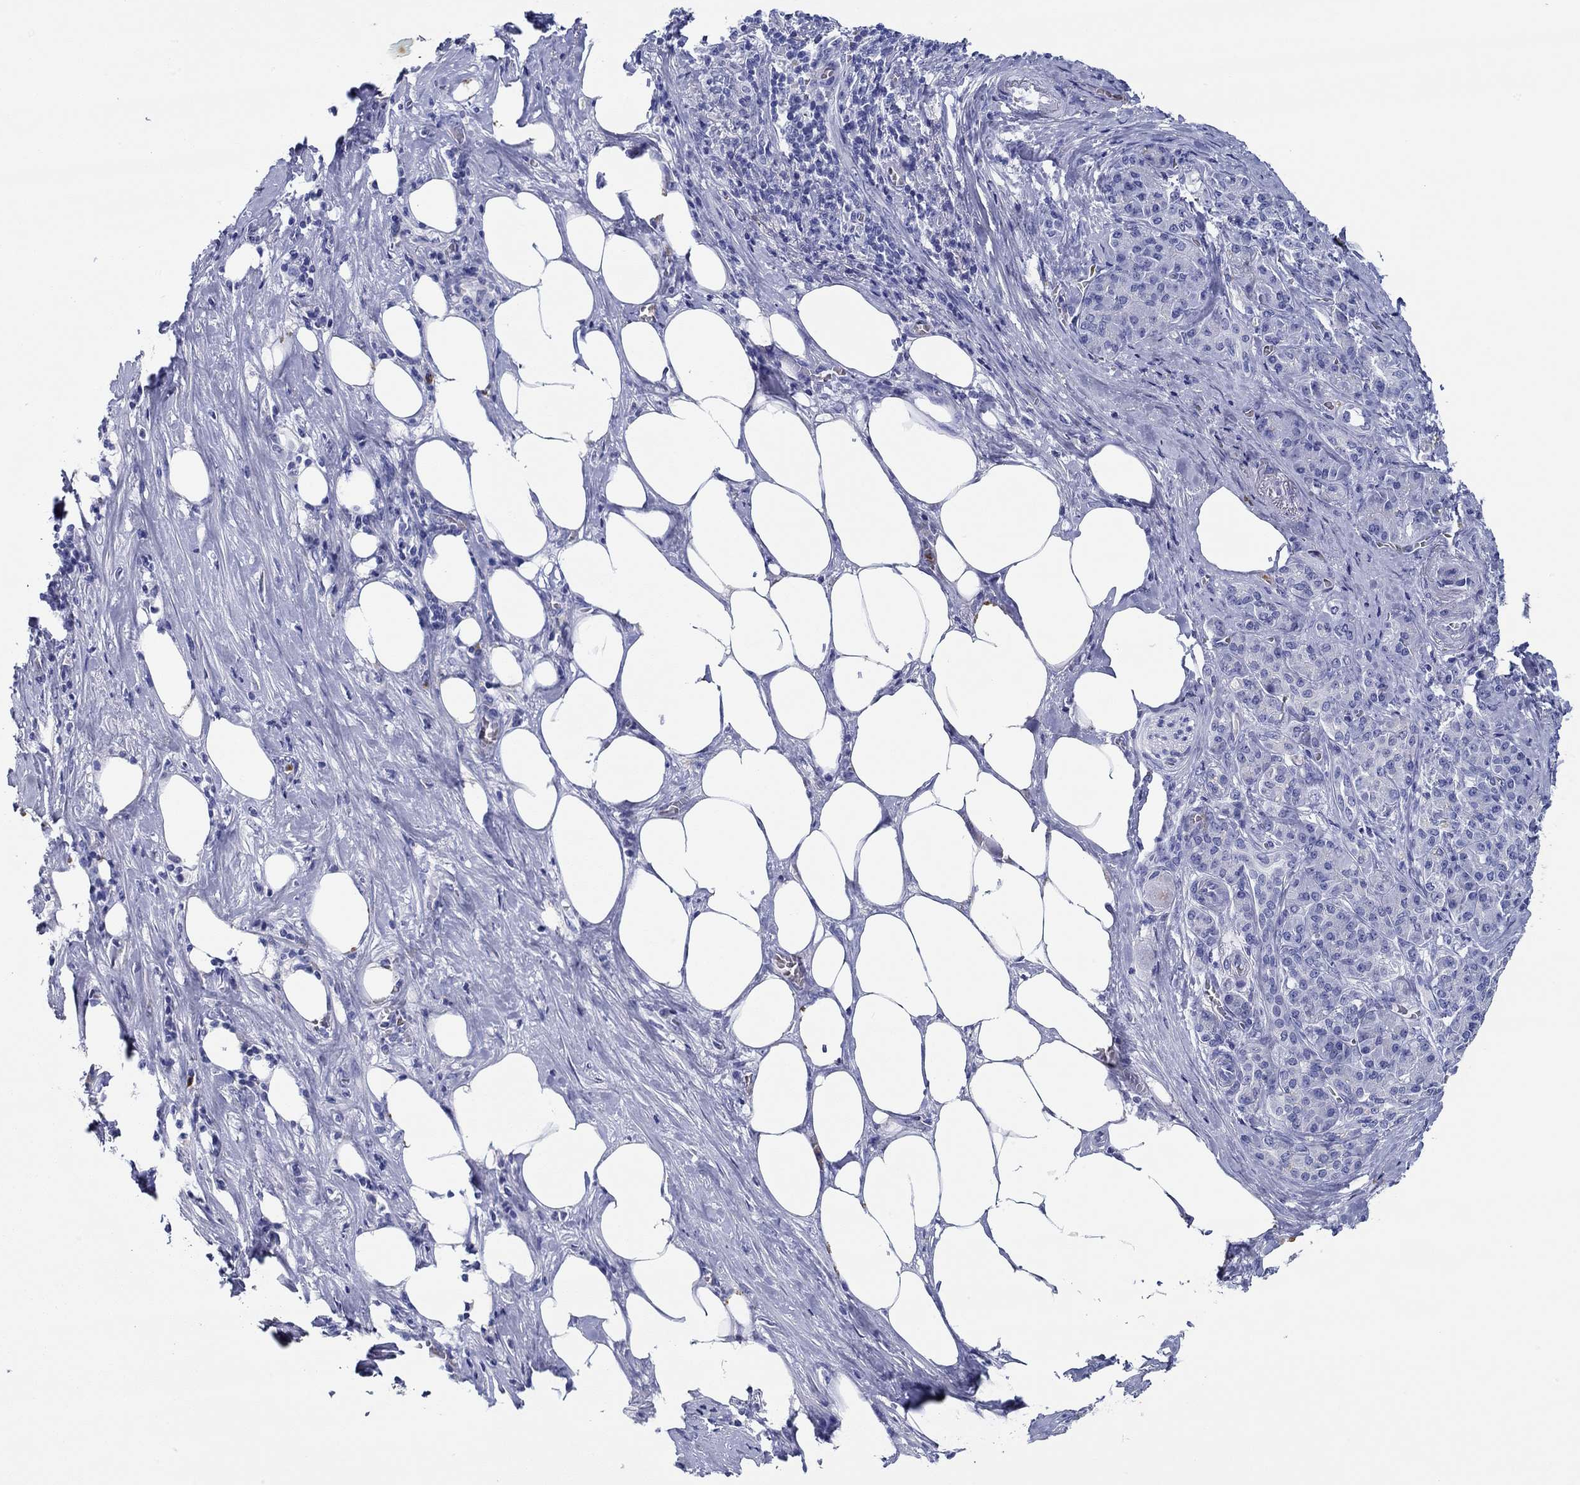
{"staining": {"intensity": "negative", "quantity": "none", "location": "none"}, "tissue": "pancreatic cancer", "cell_type": "Tumor cells", "image_type": "cancer", "snomed": [{"axis": "morphology", "description": "Adenocarcinoma, NOS"}, {"axis": "topography", "description": "Pancreas"}], "caption": "DAB immunohistochemical staining of human pancreatic cancer (adenocarcinoma) shows no significant positivity in tumor cells.", "gene": "EPX", "patient": {"sex": "male", "age": 57}}